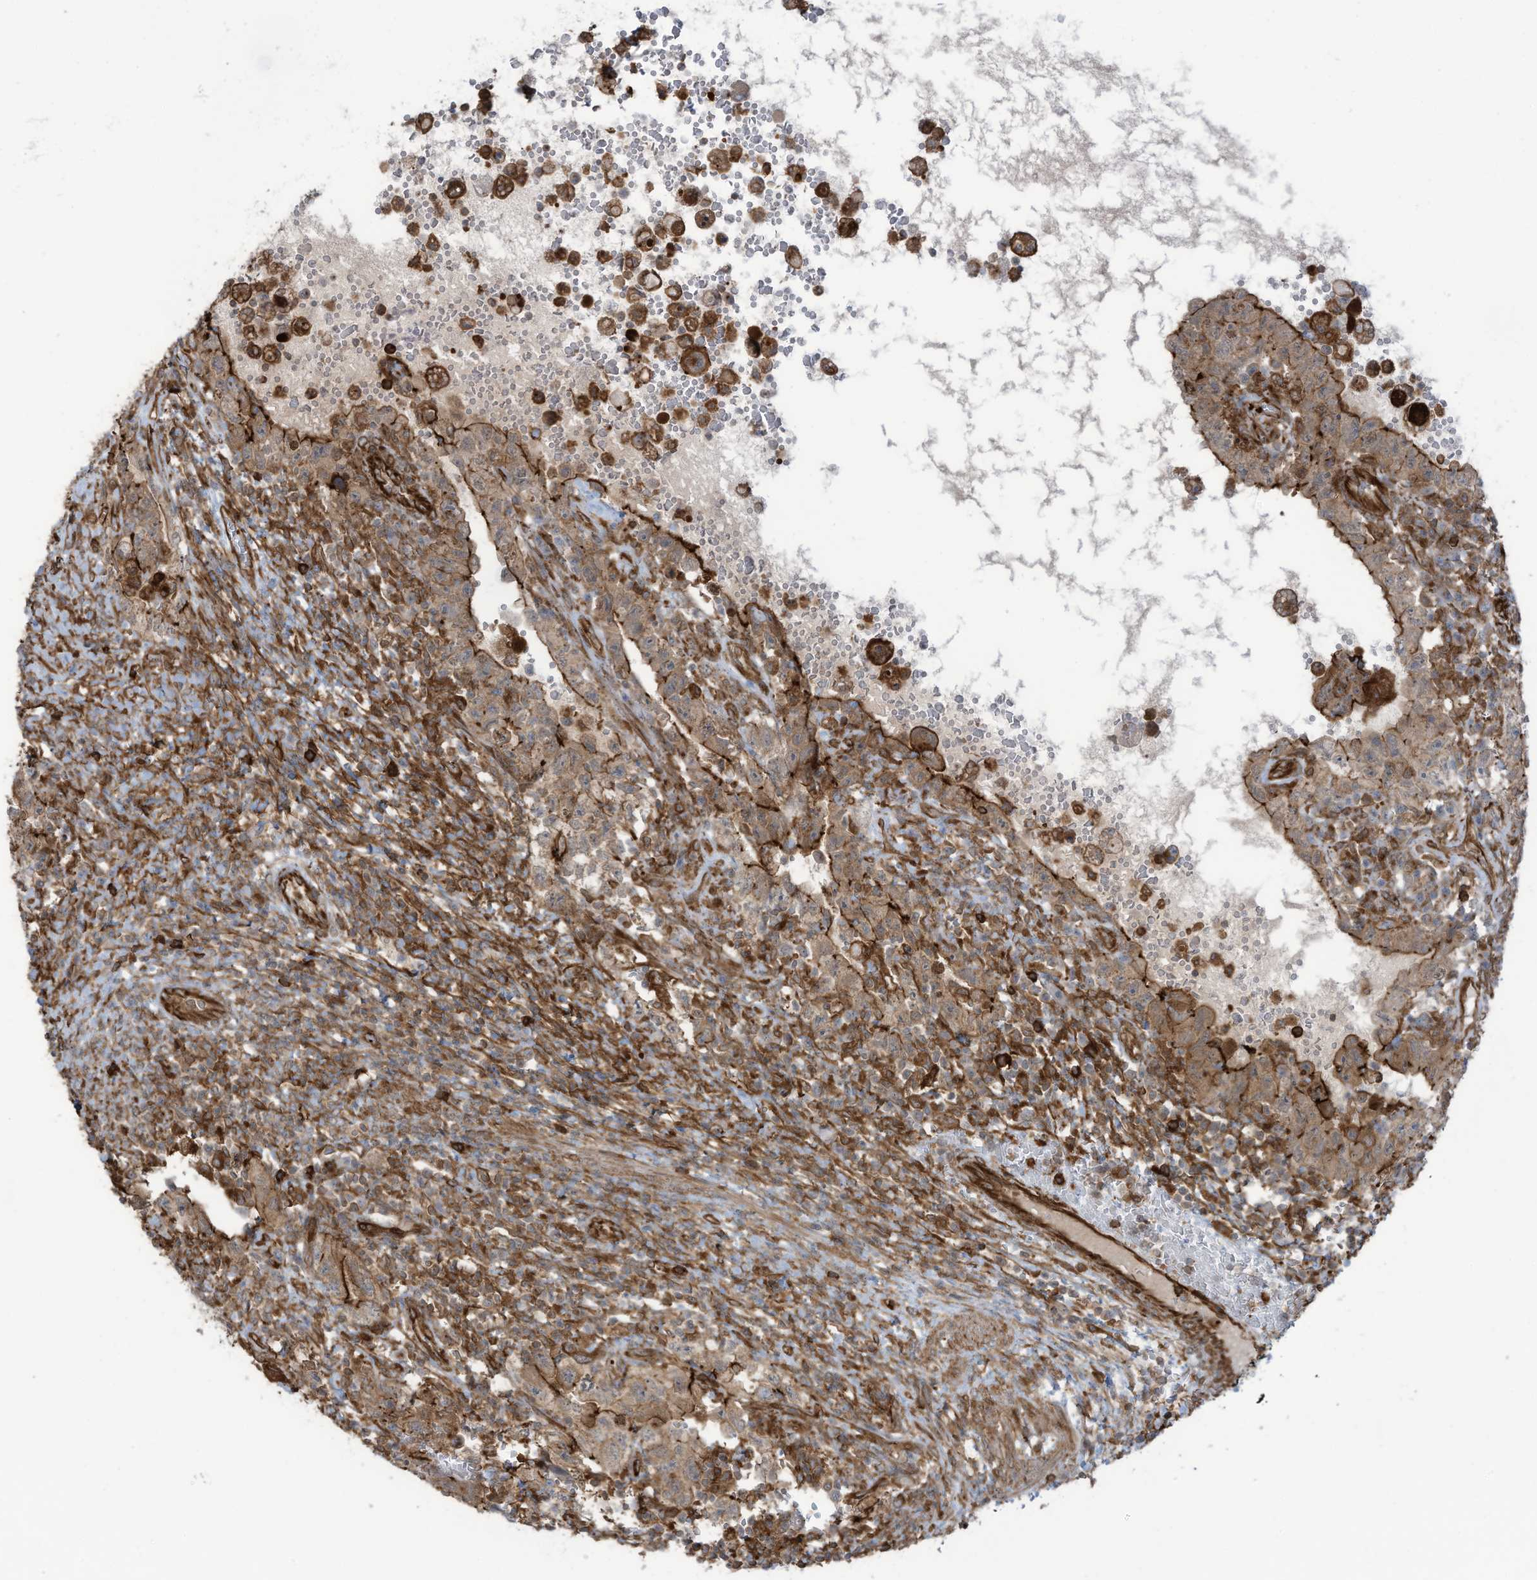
{"staining": {"intensity": "strong", "quantity": "25%-75%", "location": "cytoplasmic/membranous"}, "tissue": "testis cancer", "cell_type": "Tumor cells", "image_type": "cancer", "snomed": [{"axis": "morphology", "description": "Carcinoma, Embryonal, NOS"}, {"axis": "topography", "description": "Testis"}], "caption": "Testis embryonal carcinoma stained for a protein reveals strong cytoplasmic/membranous positivity in tumor cells.", "gene": "SLC9A2", "patient": {"sex": "male", "age": 26}}